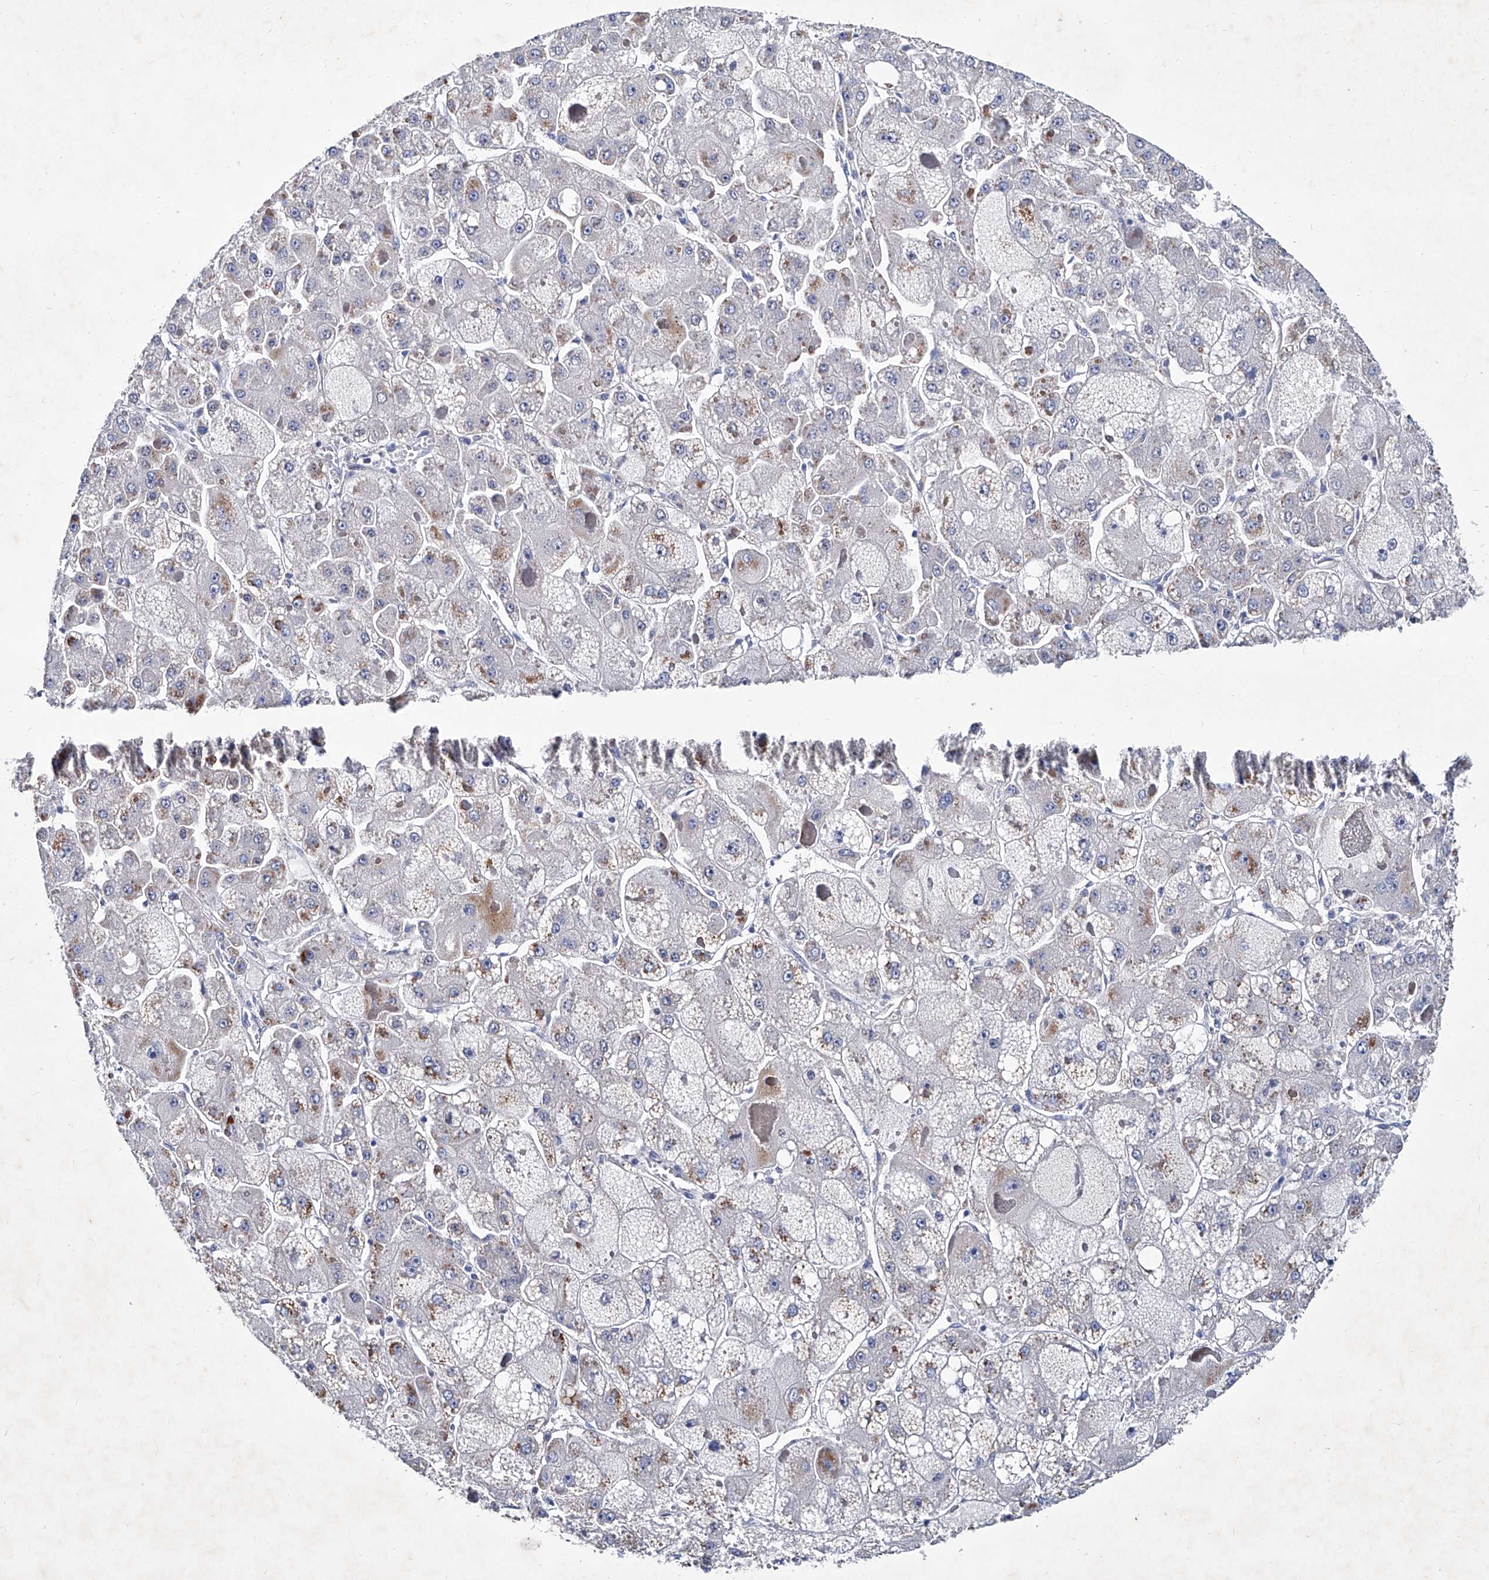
{"staining": {"intensity": "moderate", "quantity": "<25%", "location": "cytoplasmic/membranous"}, "tissue": "liver cancer", "cell_type": "Tumor cells", "image_type": "cancer", "snomed": [{"axis": "morphology", "description": "Carcinoma, Hepatocellular, NOS"}, {"axis": "topography", "description": "Liver"}], "caption": "Protein analysis of hepatocellular carcinoma (liver) tissue reveals moderate cytoplasmic/membranous expression in approximately <25% of tumor cells.", "gene": "KLHL17", "patient": {"sex": "female", "age": 73}}